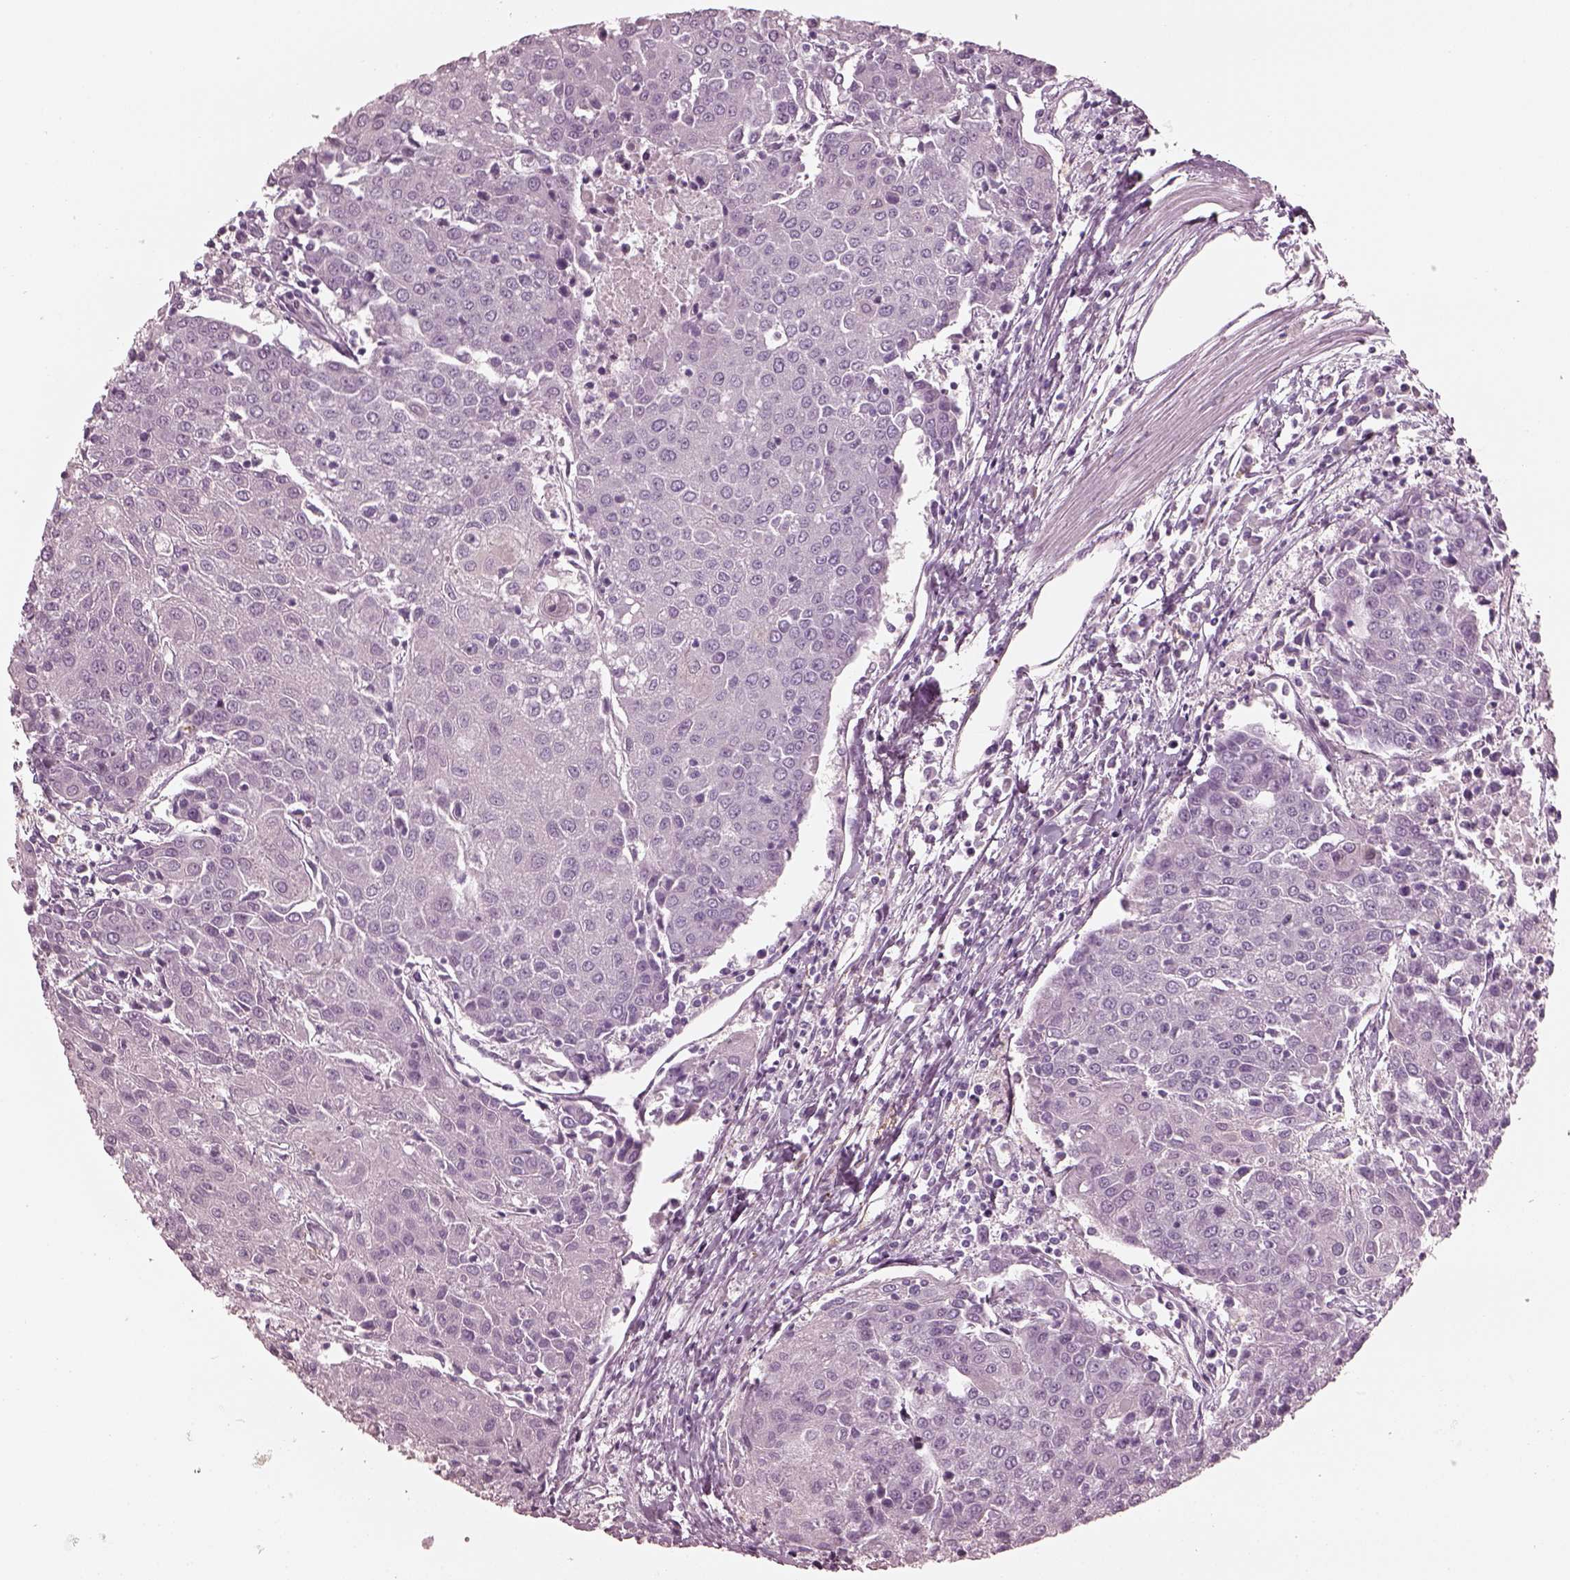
{"staining": {"intensity": "negative", "quantity": "none", "location": "none"}, "tissue": "urothelial cancer", "cell_type": "Tumor cells", "image_type": "cancer", "snomed": [{"axis": "morphology", "description": "Urothelial carcinoma, High grade"}, {"axis": "topography", "description": "Urinary bladder"}], "caption": "Tumor cells show no significant protein expression in urothelial cancer. (Stains: DAB immunohistochemistry with hematoxylin counter stain, Microscopy: brightfield microscopy at high magnification).", "gene": "C2orf81", "patient": {"sex": "female", "age": 85}}